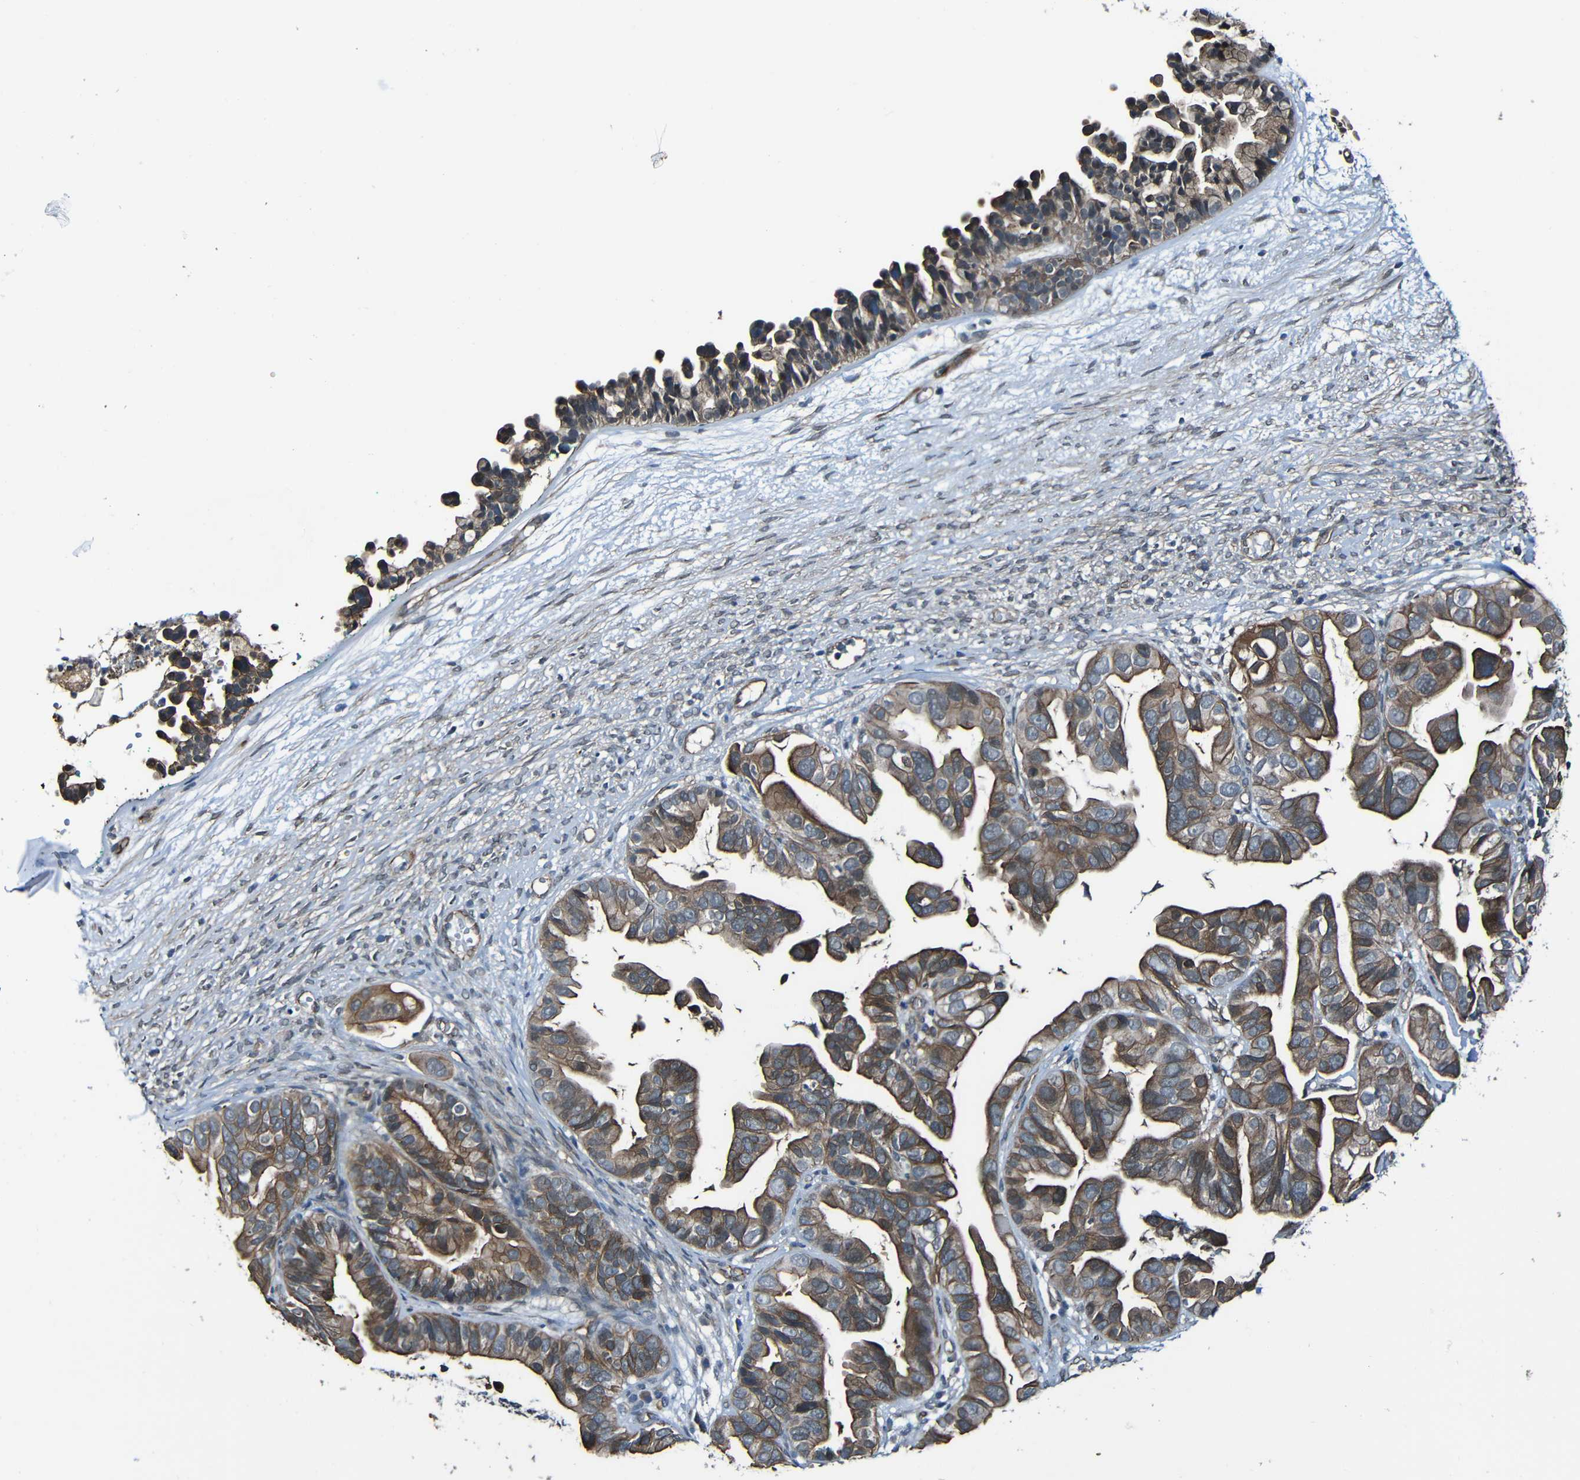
{"staining": {"intensity": "weak", "quantity": ">75%", "location": "cytoplasmic/membranous"}, "tissue": "ovarian cancer", "cell_type": "Tumor cells", "image_type": "cancer", "snomed": [{"axis": "morphology", "description": "Cystadenocarcinoma, serous, NOS"}, {"axis": "topography", "description": "Ovary"}], "caption": "IHC micrograph of neoplastic tissue: human ovarian cancer (serous cystadenocarcinoma) stained using IHC demonstrates low levels of weak protein expression localized specifically in the cytoplasmic/membranous of tumor cells, appearing as a cytoplasmic/membranous brown color.", "gene": "LGR5", "patient": {"sex": "female", "age": 56}}